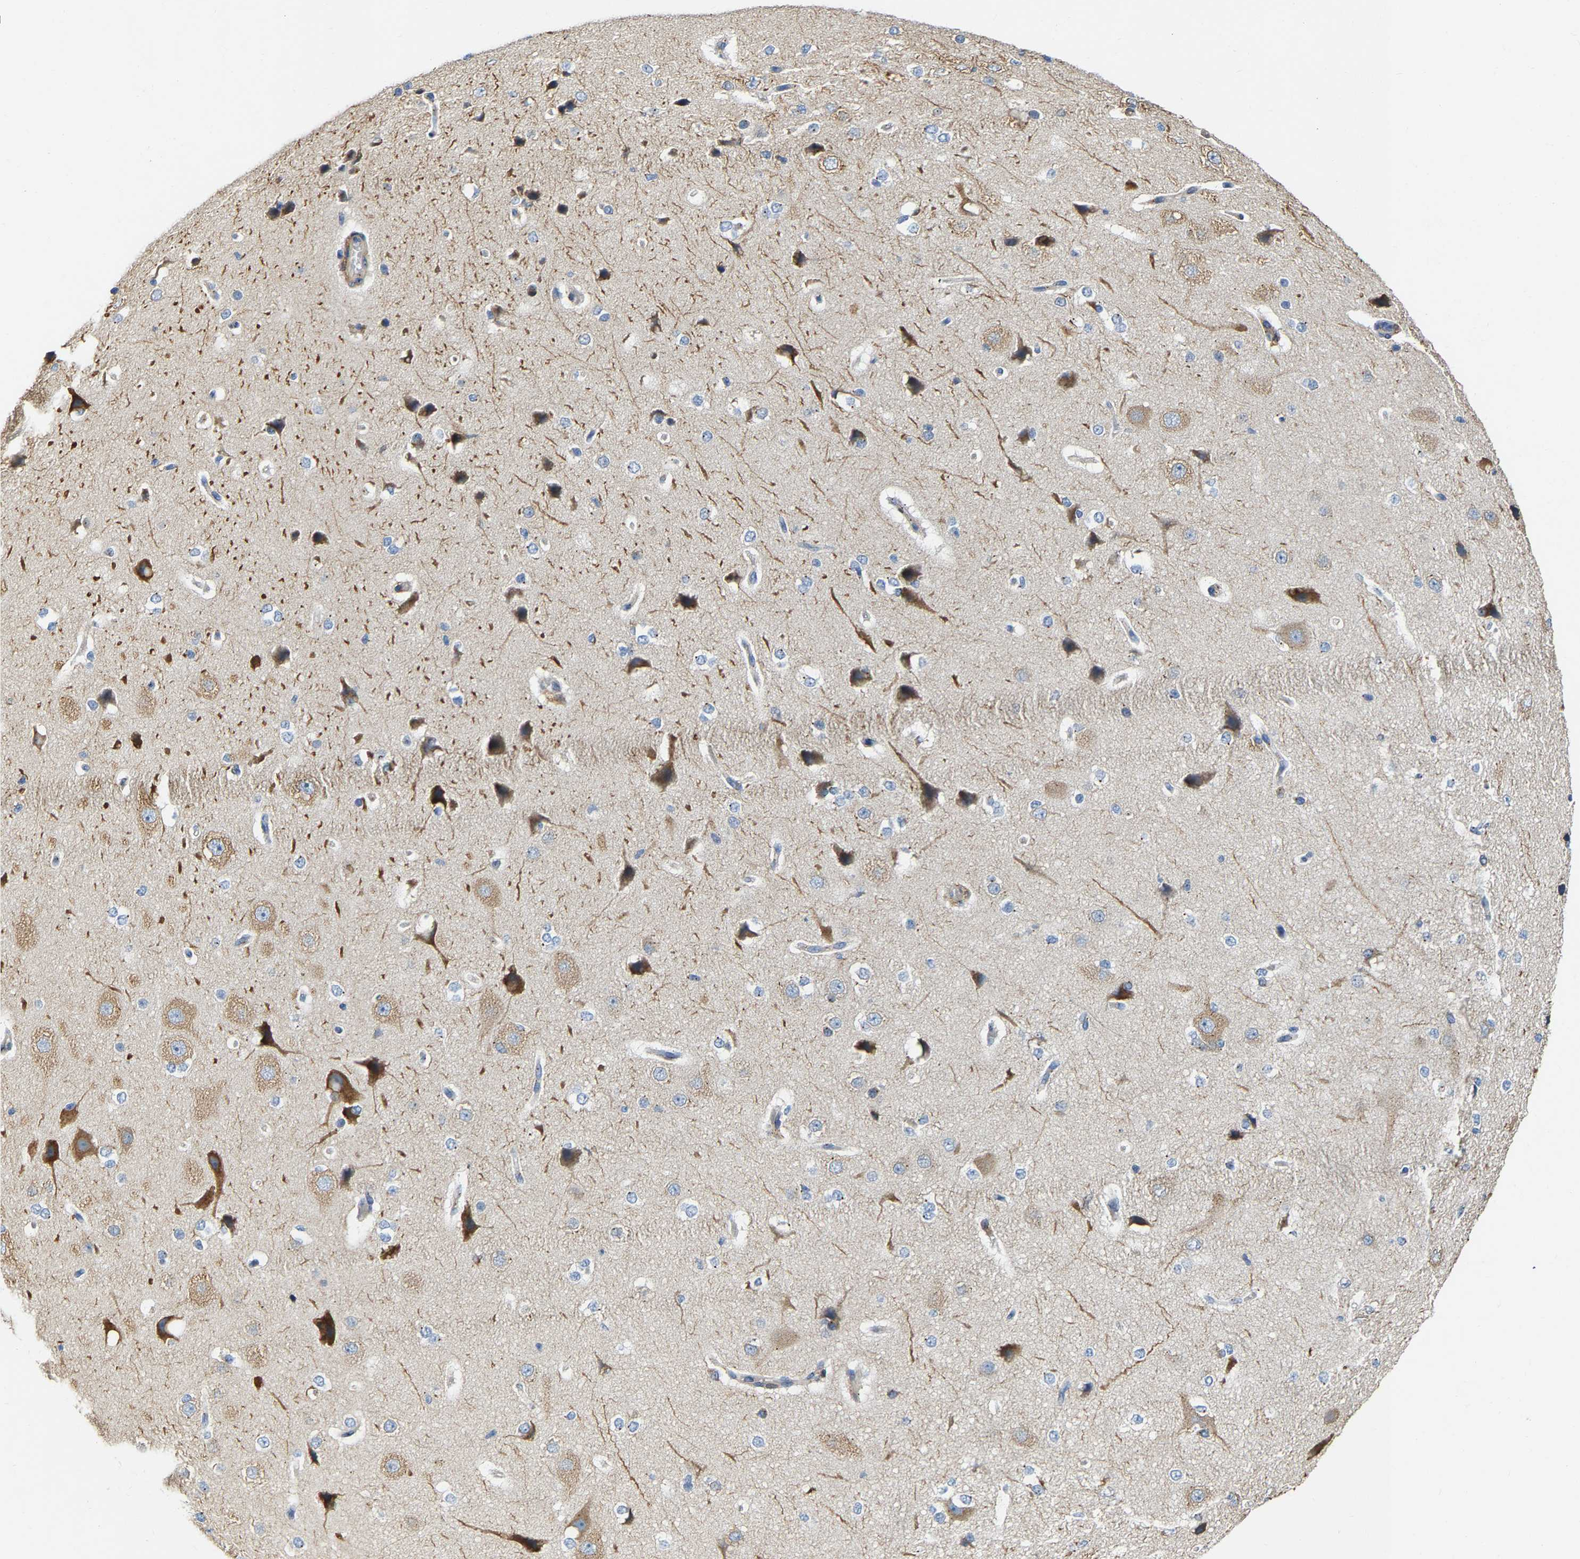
{"staining": {"intensity": "negative", "quantity": "none", "location": "none"}, "tissue": "cerebral cortex", "cell_type": "Endothelial cells", "image_type": "normal", "snomed": [{"axis": "morphology", "description": "Normal tissue, NOS"}, {"axis": "morphology", "description": "Developmental malformation"}, {"axis": "topography", "description": "Cerebral cortex"}], "caption": "This is a histopathology image of IHC staining of unremarkable cerebral cortex, which shows no staining in endothelial cells. Brightfield microscopy of immunohistochemistry (IHC) stained with DAB (3,3'-diaminobenzidine) (brown) and hematoxylin (blue), captured at high magnification.", "gene": "PCNT", "patient": {"sex": "female", "age": 30}}